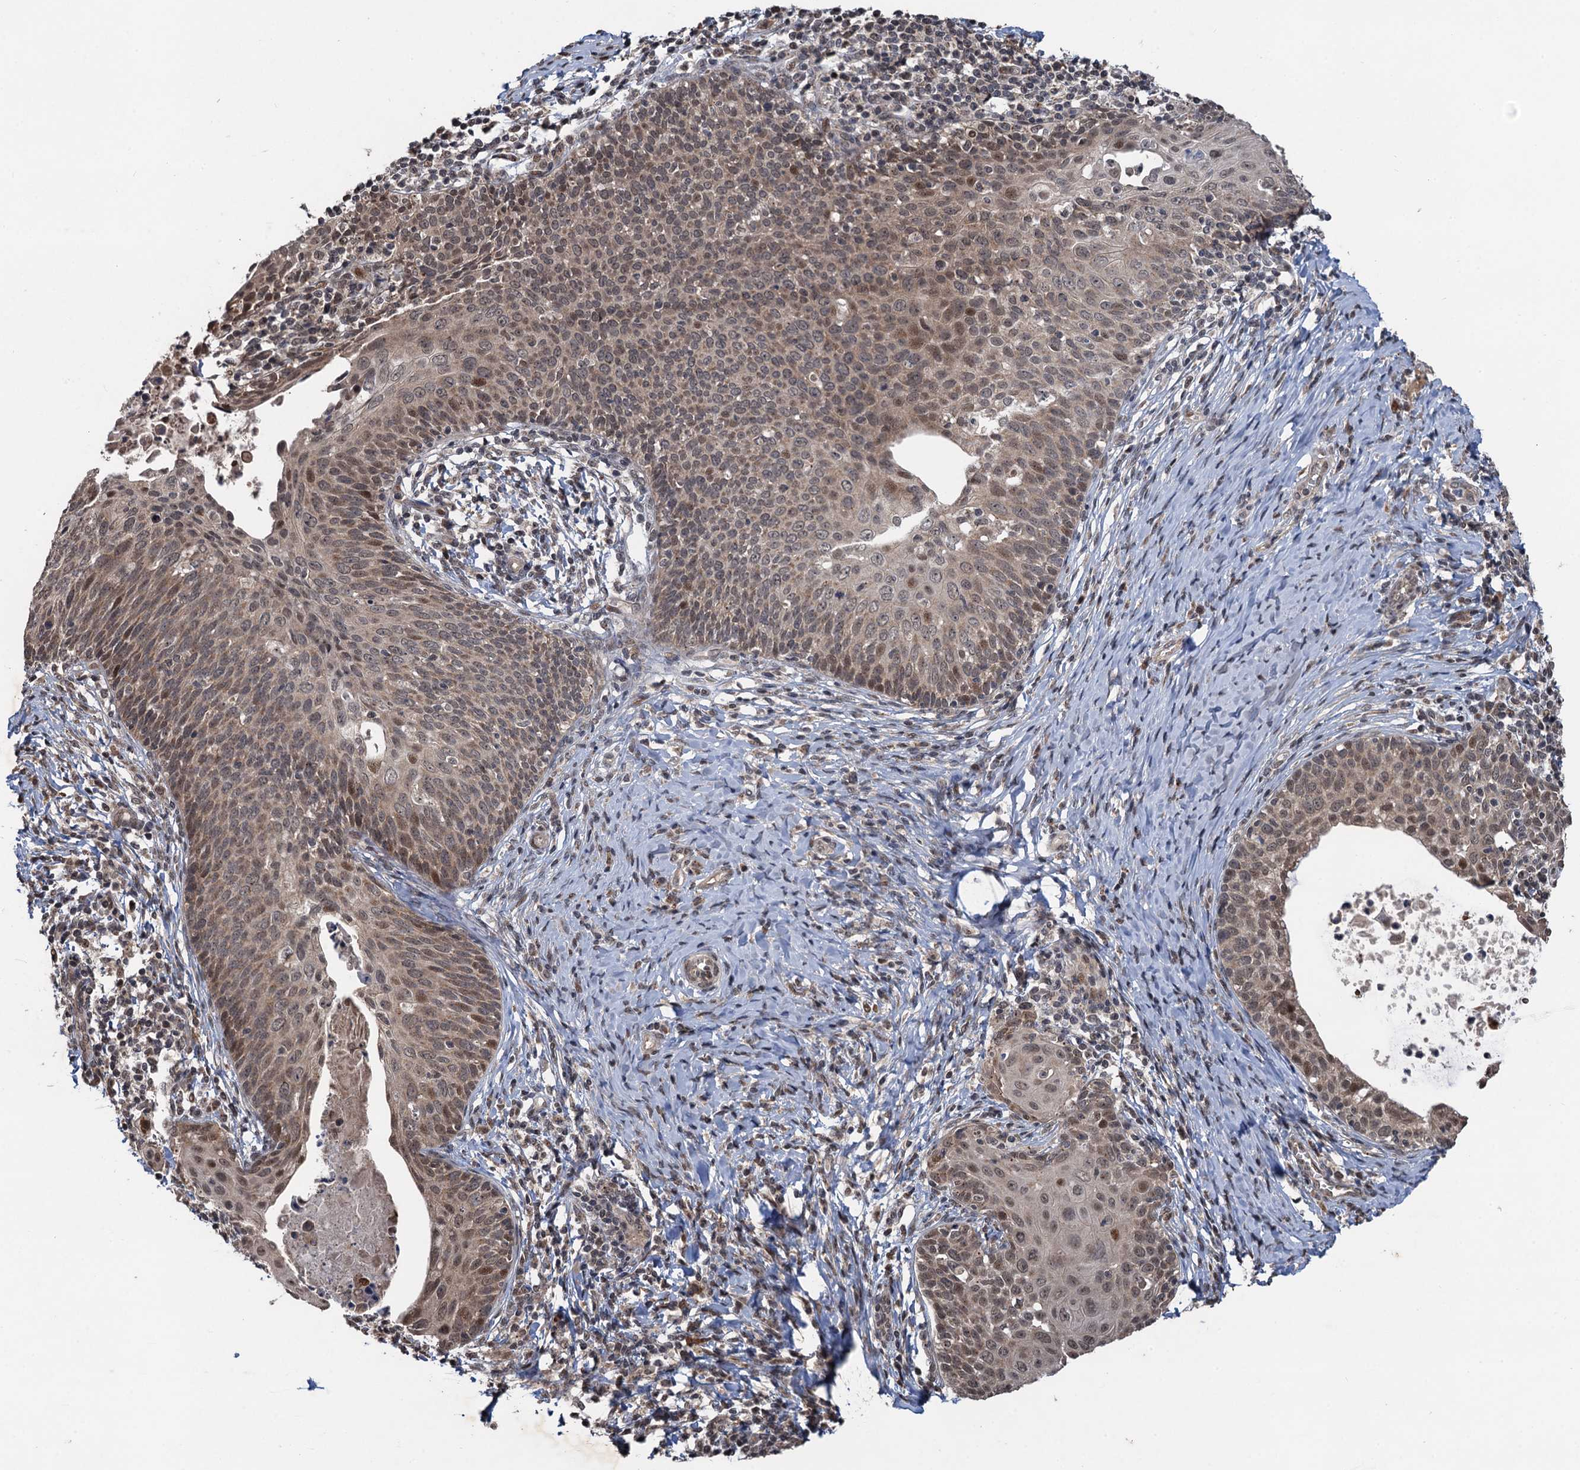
{"staining": {"intensity": "moderate", "quantity": ">75%", "location": "cytoplasmic/membranous,nuclear"}, "tissue": "cervical cancer", "cell_type": "Tumor cells", "image_type": "cancer", "snomed": [{"axis": "morphology", "description": "Squamous cell carcinoma, NOS"}, {"axis": "topography", "description": "Cervix"}], "caption": "Protein staining of cervical squamous cell carcinoma tissue demonstrates moderate cytoplasmic/membranous and nuclear expression in approximately >75% of tumor cells.", "gene": "REP15", "patient": {"sex": "female", "age": 52}}